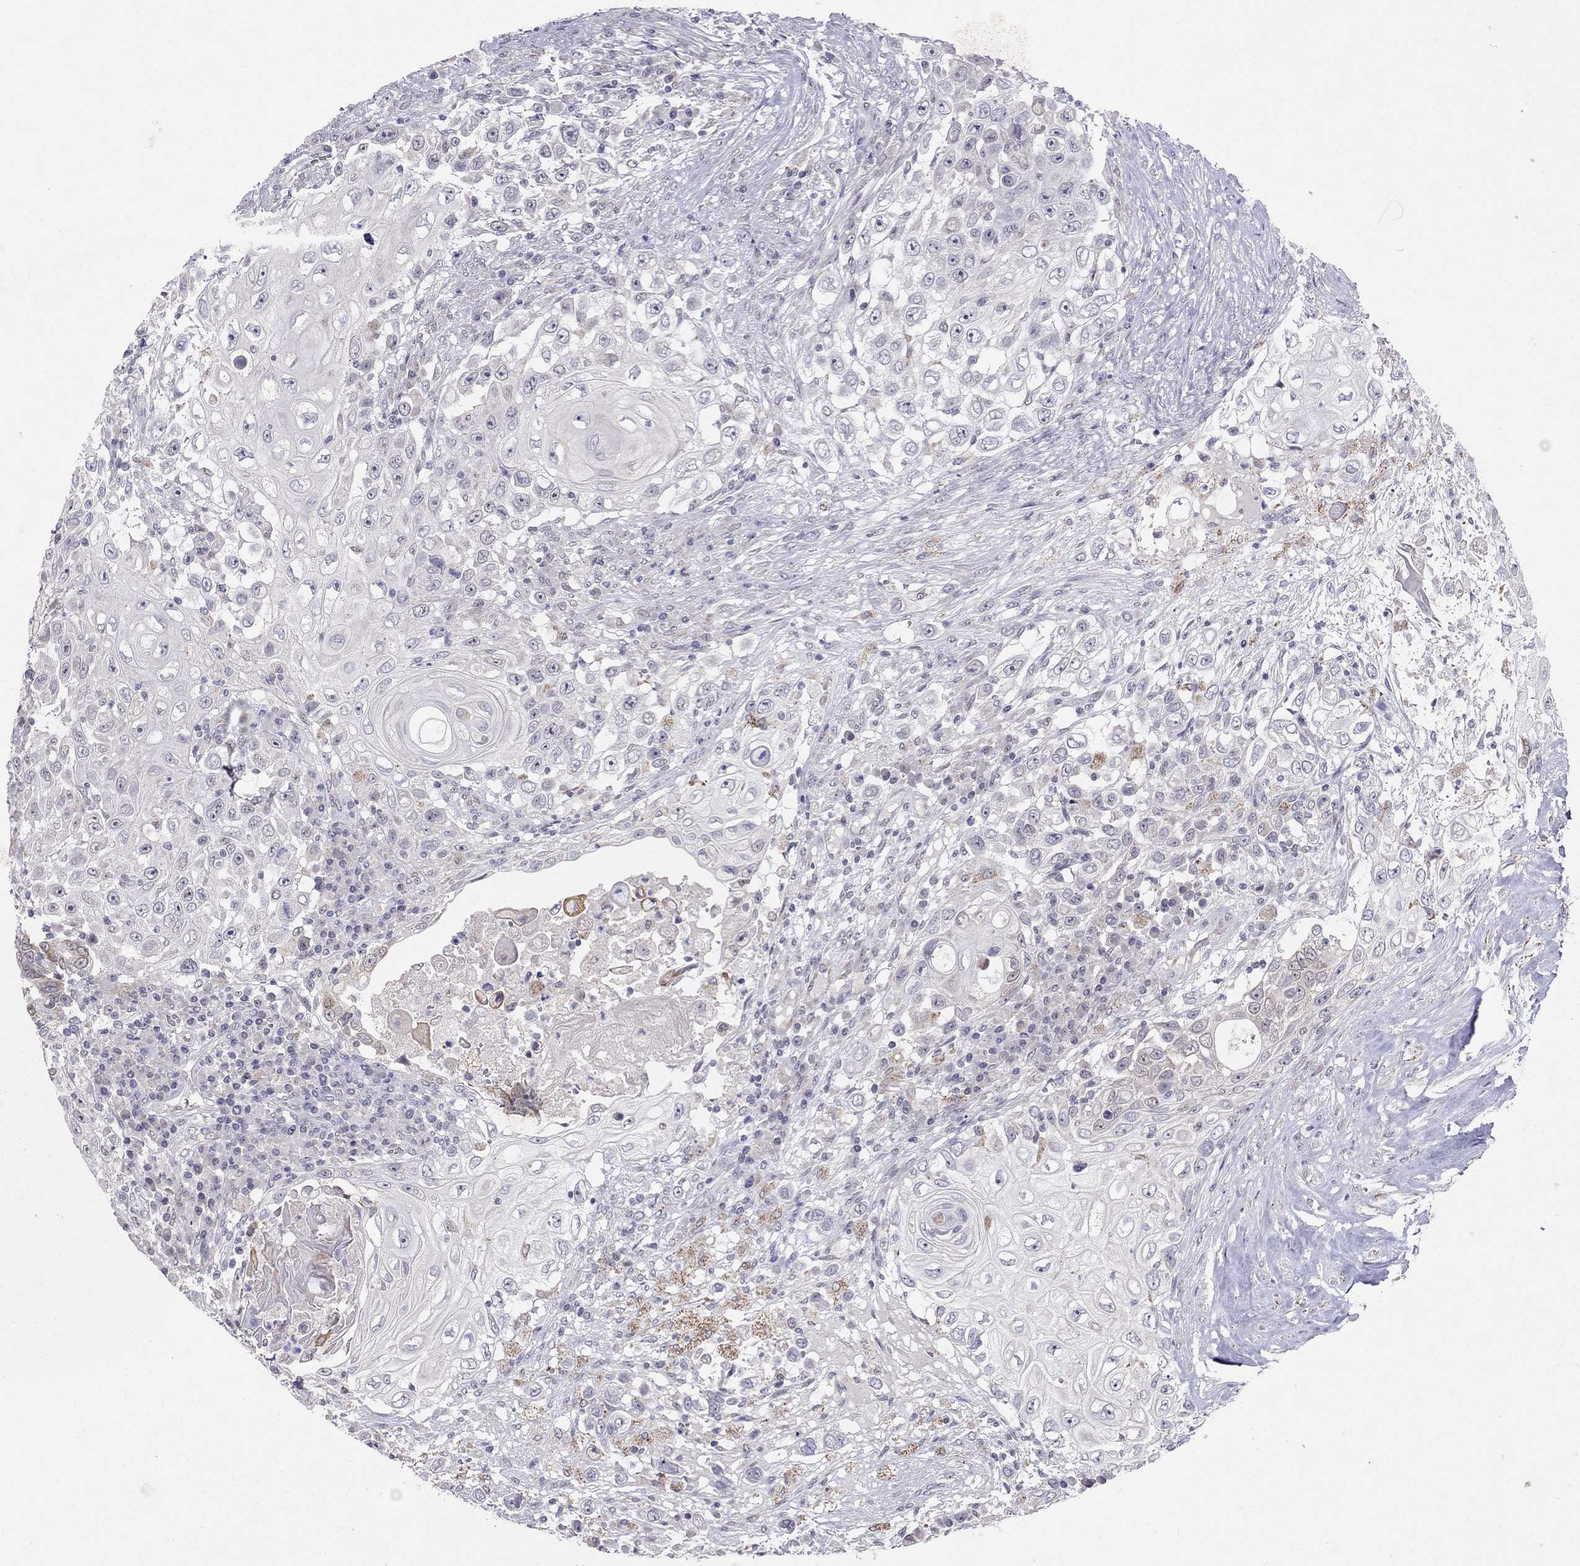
{"staining": {"intensity": "negative", "quantity": "none", "location": "none"}, "tissue": "urothelial cancer", "cell_type": "Tumor cells", "image_type": "cancer", "snomed": [{"axis": "morphology", "description": "Urothelial carcinoma, High grade"}, {"axis": "topography", "description": "Urinary bladder"}], "caption": "Immunohistochemistry photomicrograph of neoplastic tissue: human urothelial carcinoma (high-grade) stained with DAB (3,3'-diaminobenzidine) exhibits no significant protein expression in tumor cells.", "gene": "MYO3B", "patient": {"sex": "female", "age": 56}}